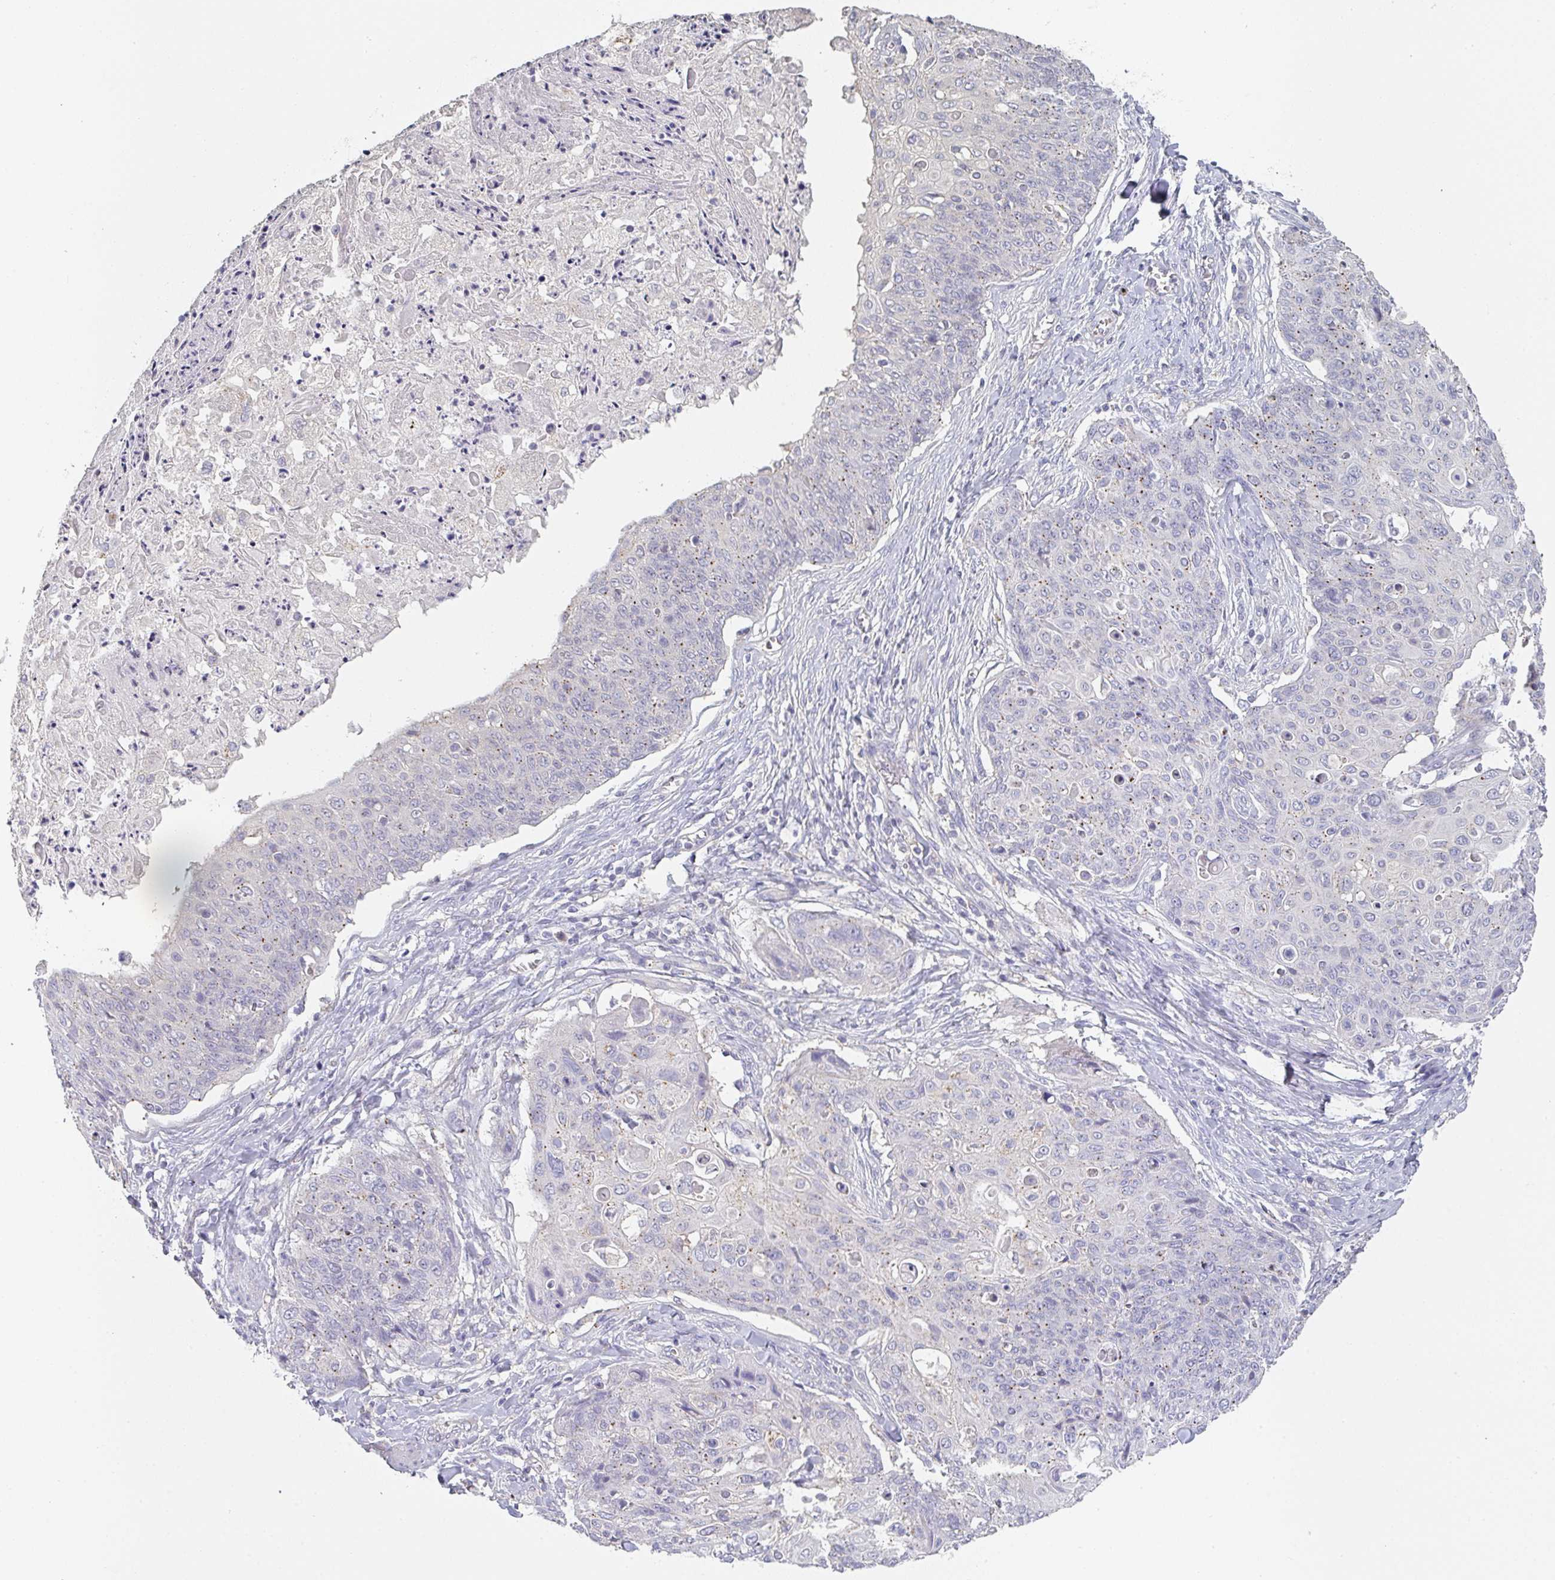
{"staining": {"intensity": "weak", "quantity": "<25%", "location": "cytoplasmic/membranous"}, "tissue": "skin cancer", "cell_type": "Tumor cells", "image_type": "cancer", "snomed": [{"axis": "morphology", "description": "Squamous cell carcinoma, NOS"}, {"axis": "topography", "description": "Skin"}, {"axis": "topography", "description": "Vulva"}], "caption": "Immunohistochemical staining of squamous cell carcinoma (skin) exhibits no significant staining in tumor cells. Brightfield microscopy of immunohistochemistry (IHC) stained with DAB (3,3'-diaminobenzidine) (brown) and hematoxylin (blue), captured at high magnification.", "gene": "CHMP5", "patient": {"sex": "female", "age": 85}}